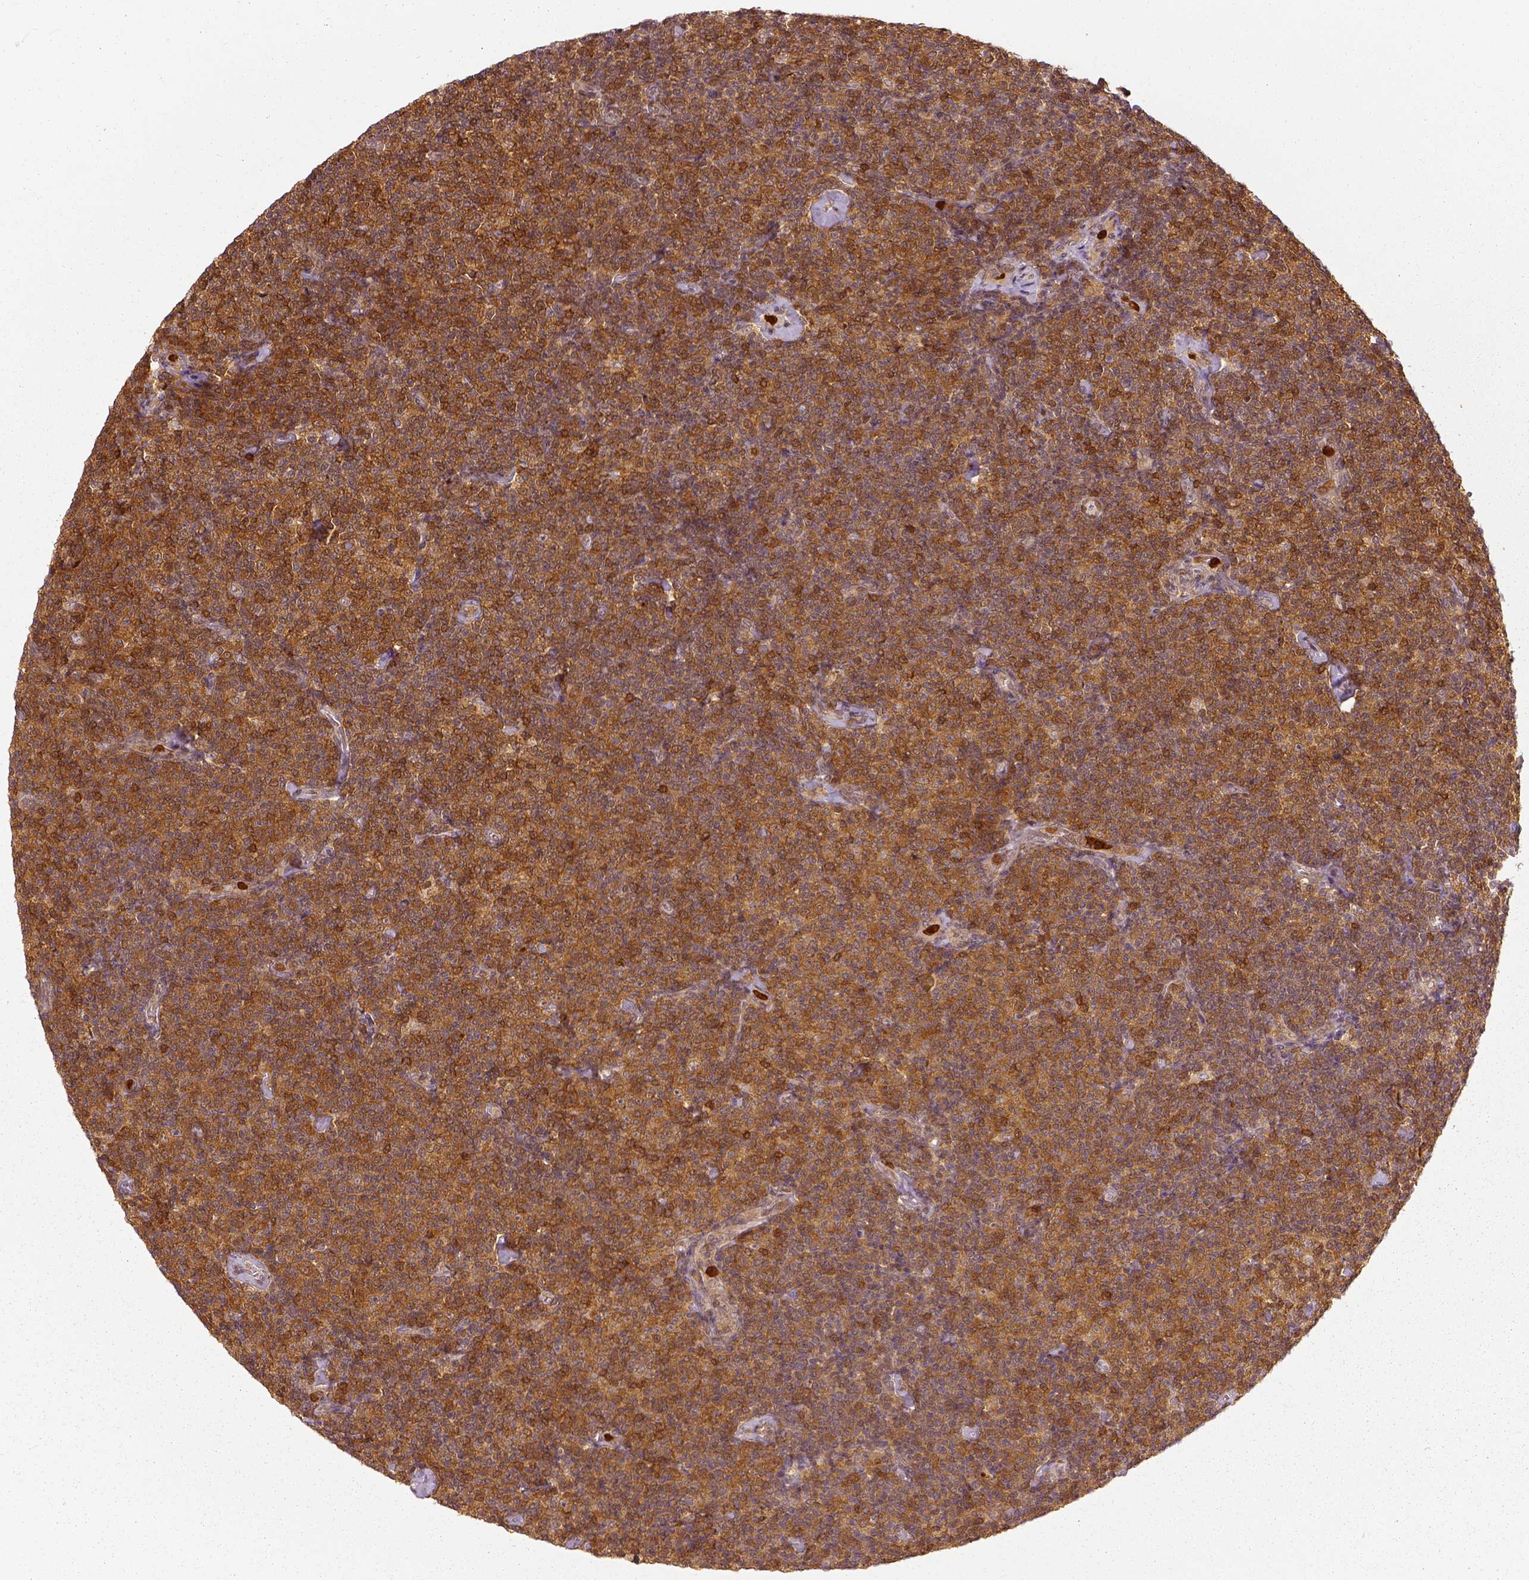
{"staining": {"intensity": "strong", "quantity": ">75%", "location": "cytoplasmic/membranous"}, "tissue": "lymphoma", "cell_type": "Tumor cells", "image_type": "cancer", "snomed": [{"axis": "morphology", "description": "Malignant lymphoma, non-Hodgkin's type, Low grade"}, {"axis": "topography", "description": "Lymph node"}], "caption": "This image exhibits IHC staining of human lymphoma, with high strong cytoplasmic/membranous positivity in approximately >75% of tumor cells.", "gene": "GPI", "patient": {"sex": "male", "age": 81}}